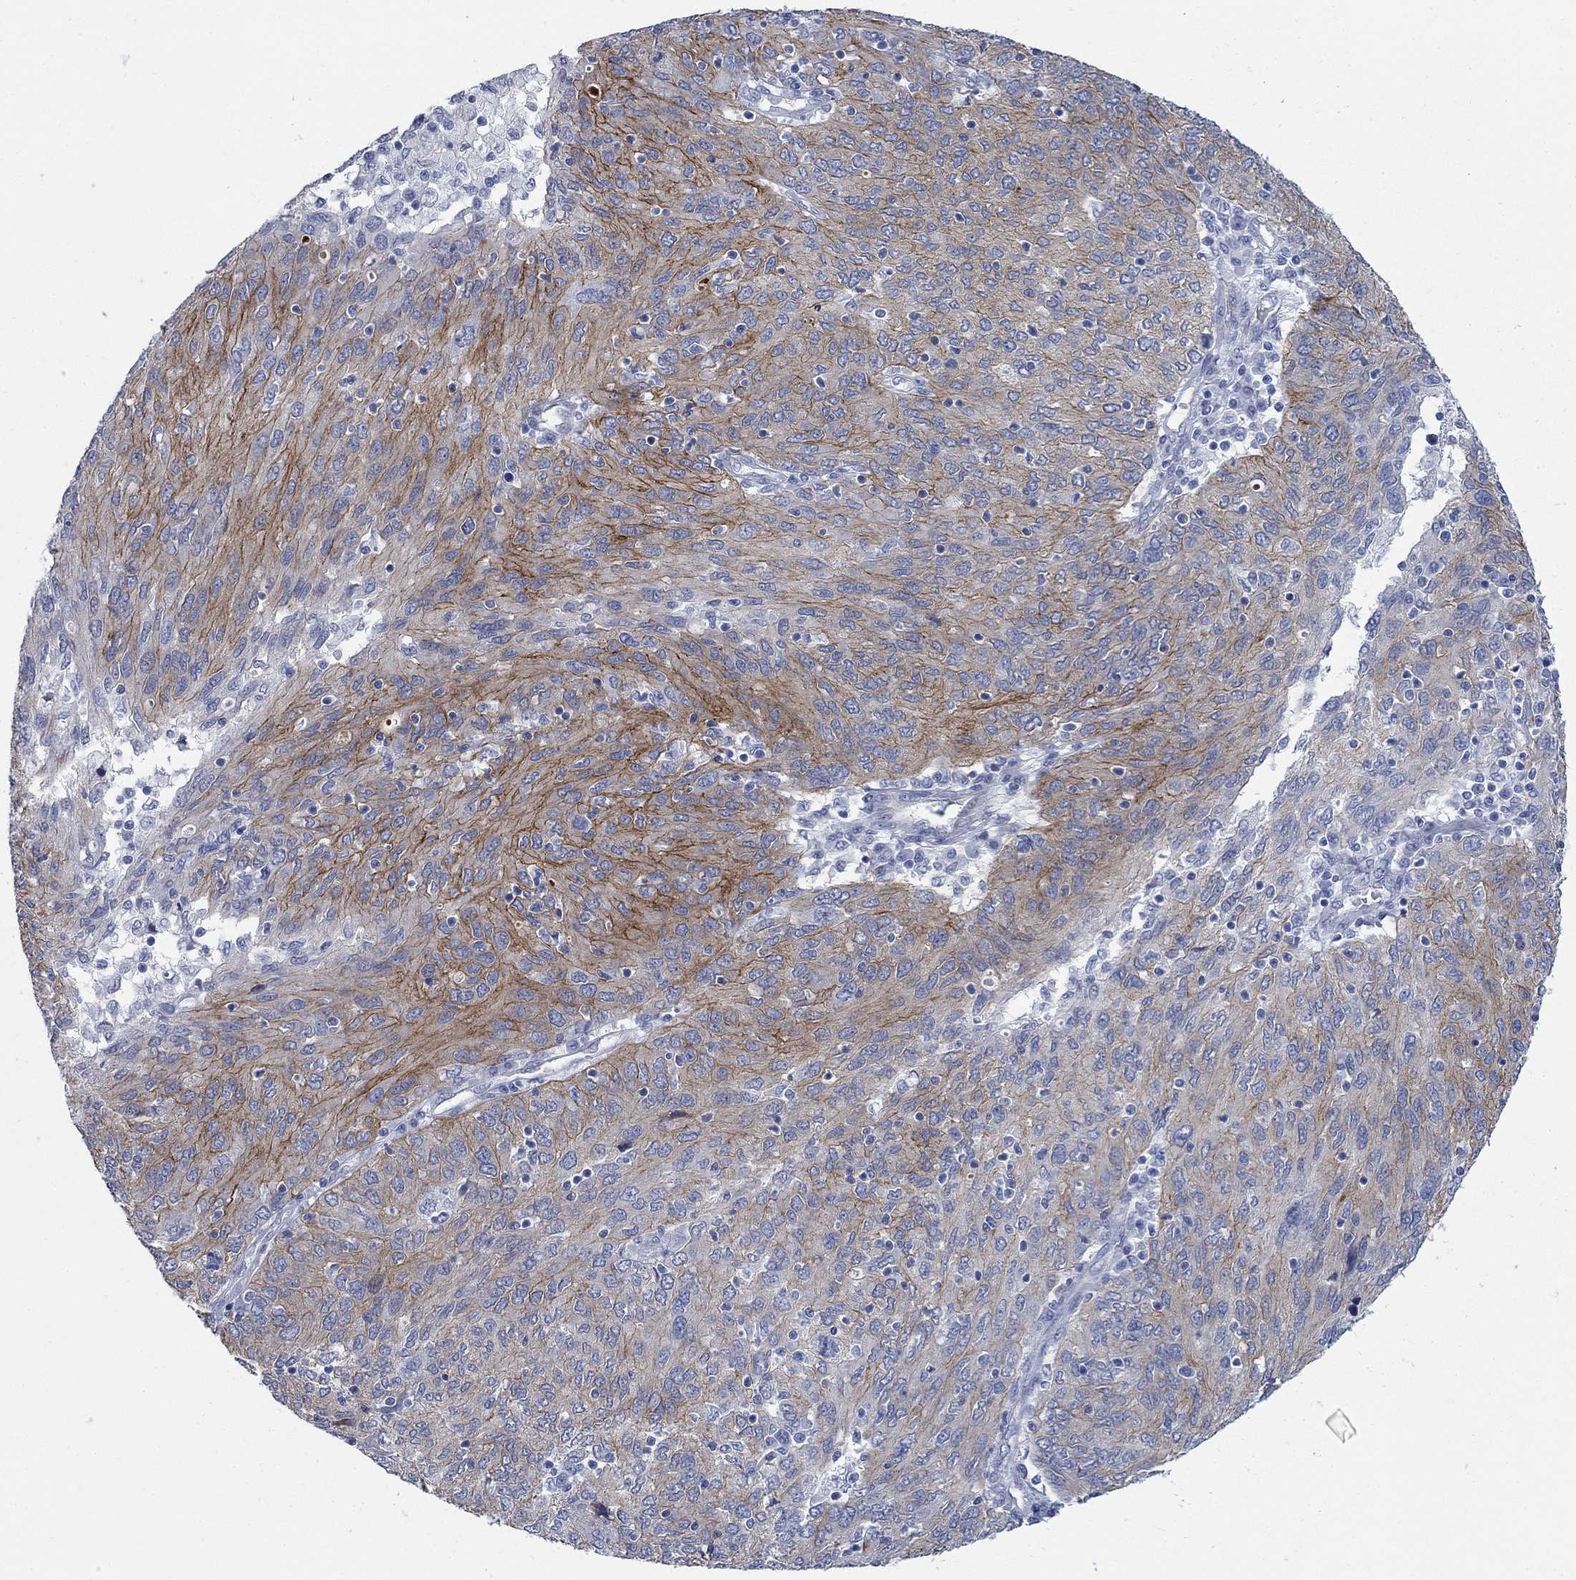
{"staining": {"intensity": "strong", "quantity": "<25%", "location": "cytoplasmic/membranous"}, "tissue": "ovarian cancer", "cell_type": "Tumor cells", "image_type": "cancer", "snomed": [{"axis": "morphology", "description": "Carcinoma, endometroid"}, {"axis": "topography", "description": "Ovary"}], "caption": "Strong cytoplasmic/membranous positivity is appreciated in approximately <25% of tumor cells in ovarian cancer (endometroid carcinoma).", "gene": "DNER", "patient": {"sex": "female", "age": 50}}